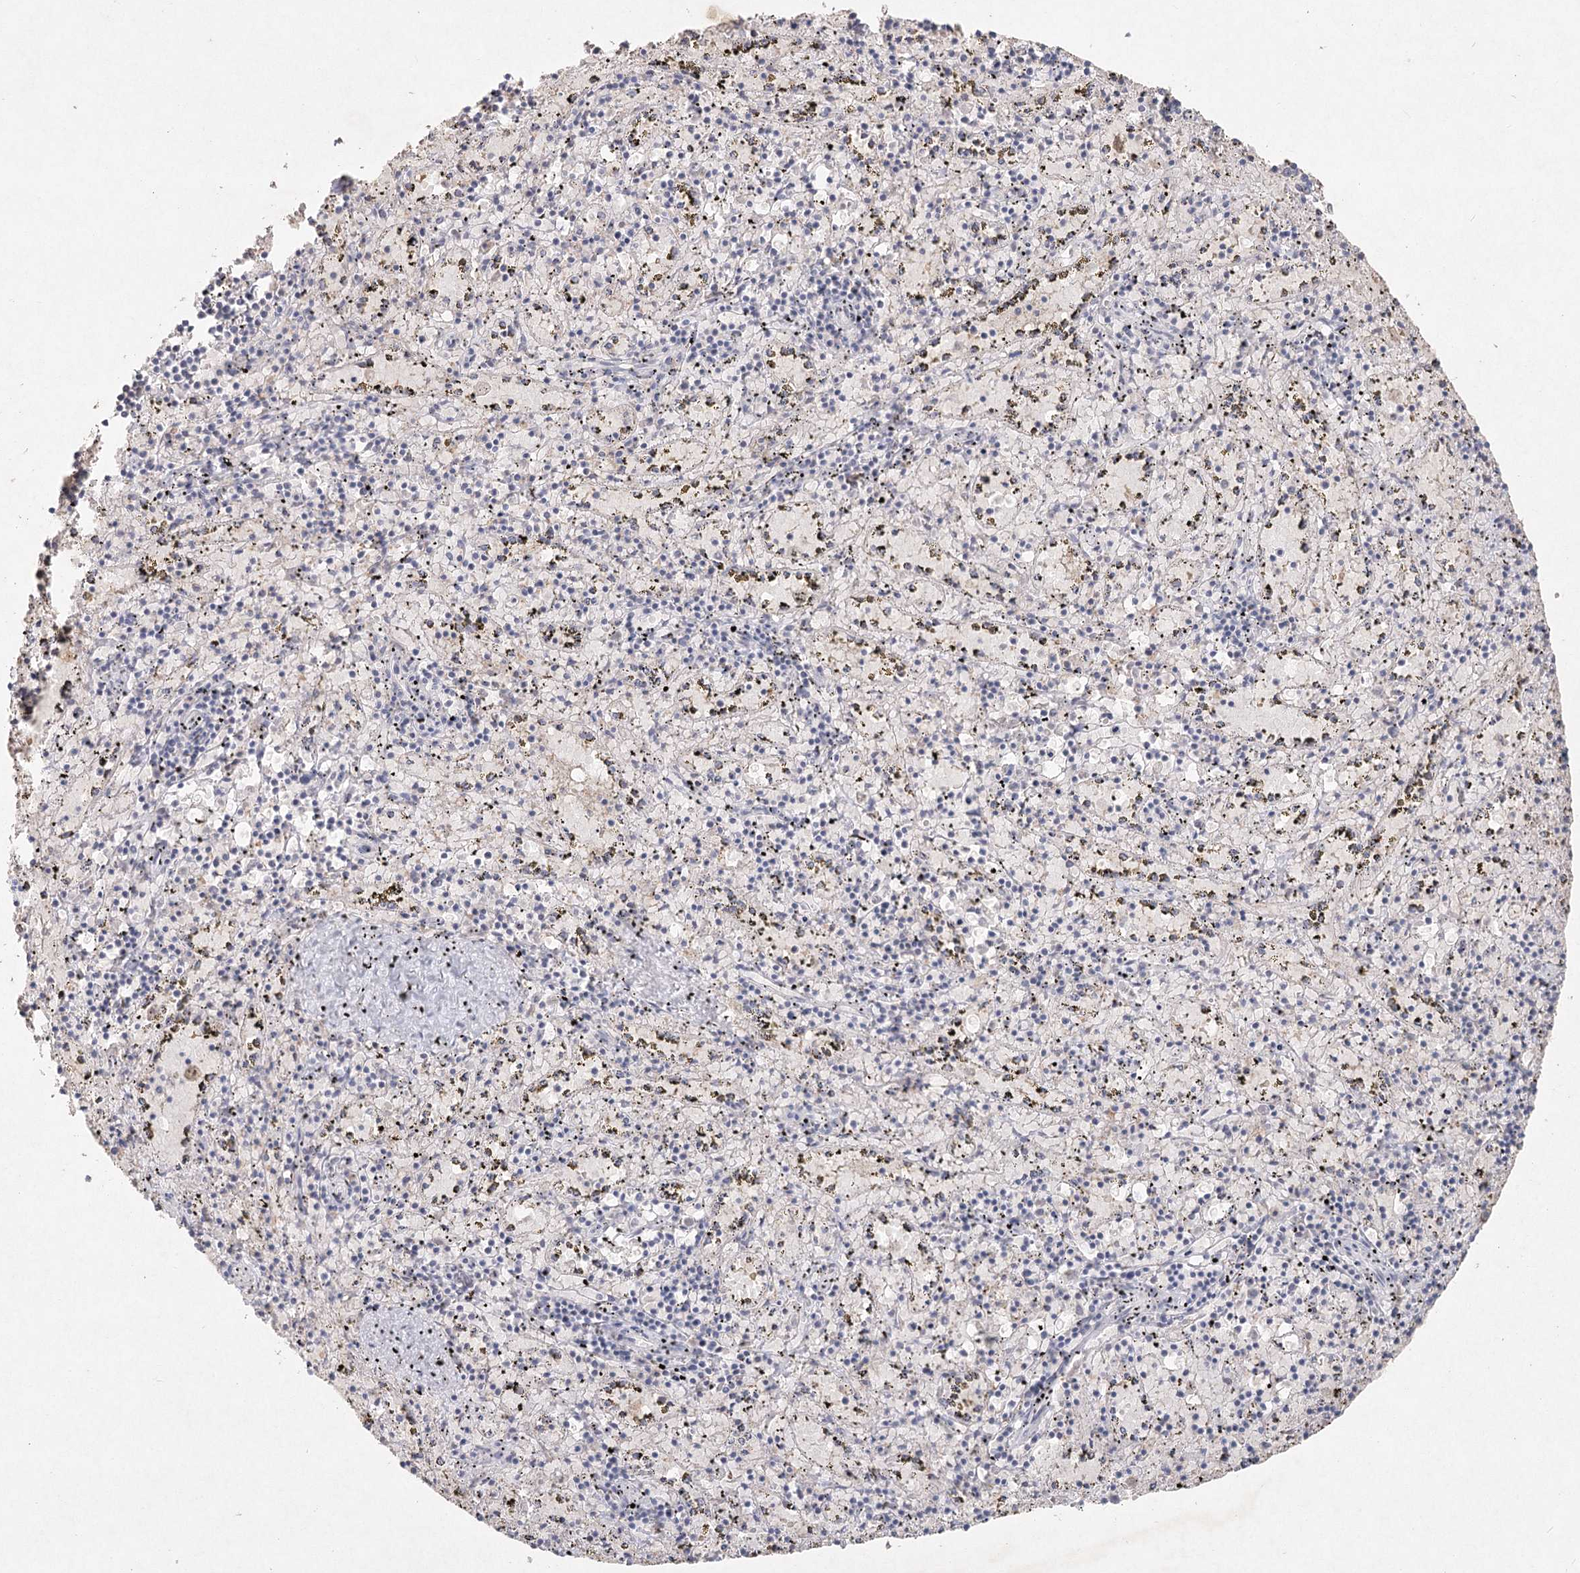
{"staining": {"intensity": "negative", "quantity": "none", "location": "none"}, "tissue": "spleen", "cell_type": "Cells in red pulp", "image_type": "normal", "snomed": [{"axis": "morphology", "description": "Normal tissue, NOS"}, {"axis": "topography", "description": "Spleen"}], "caption": "IHC of unremarkable human spleen displays no positivity in cells in red pulp. Nuclei are stained in blue.", "gene": "ARSI", "patient": {"sex": "male", "age": 11}}